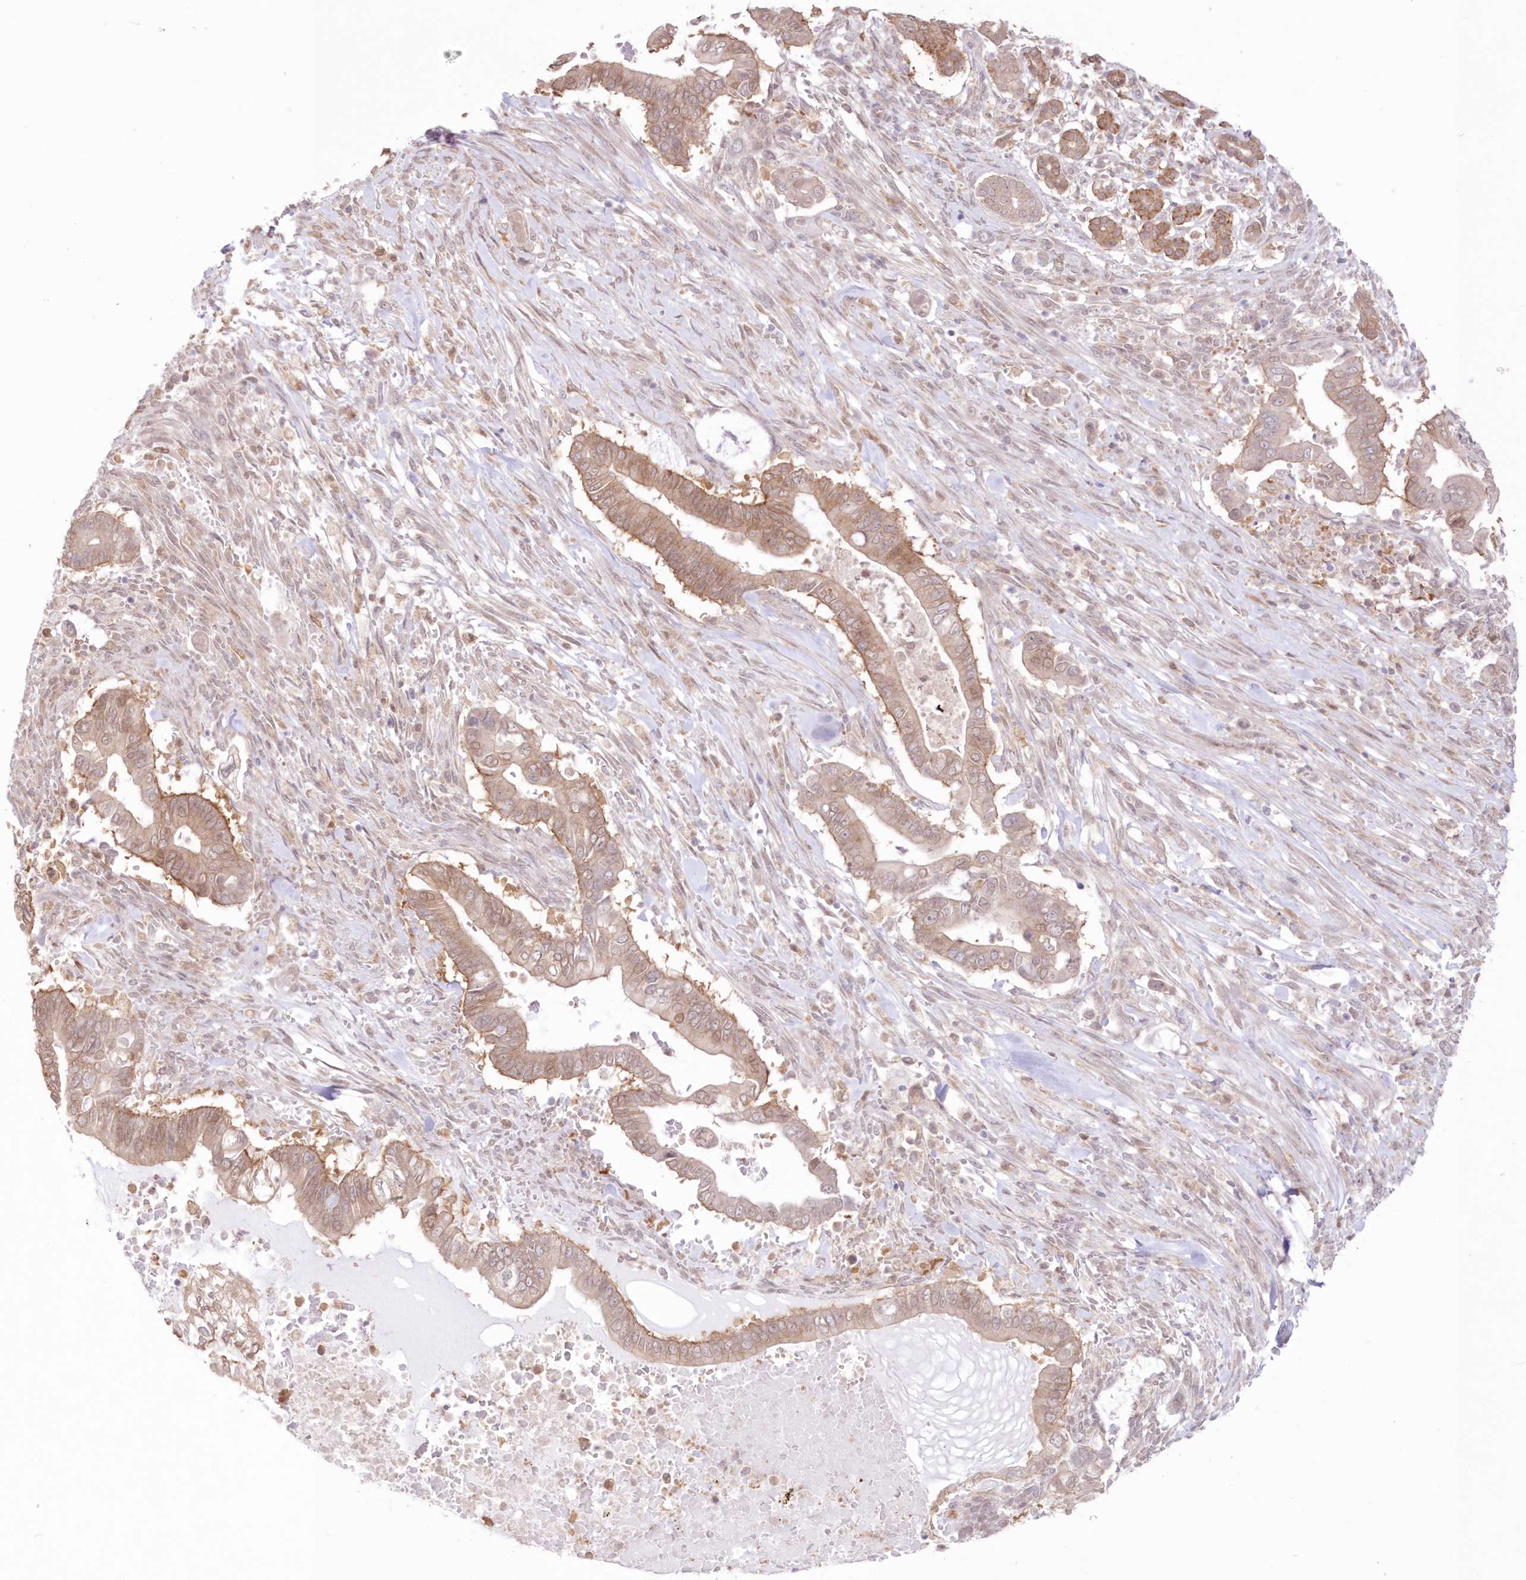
{"staining": {"intensity": "moderate", "quantity": ">75%", "location": "cytoplasmic/membranous"}, "tissue": "pancreatic cancer", "cell_type": "Tumor cells", "image_type": "cancer", "snomed": [{"axis": "morphology", "description": "Adenocarcinoma, NOS"}, {"axis": "topography", "description": "Pancreas"}], "caption": "Approximately >75% of tumor cells in human adenocarcinoma (pancreatic) demonstrate moderate cytoplasmic/membranous protein positivity as visualized by brown immunohistochemical staining.", "gene": "RNPEP", "patient": {"sex": "male", "age": 68}}